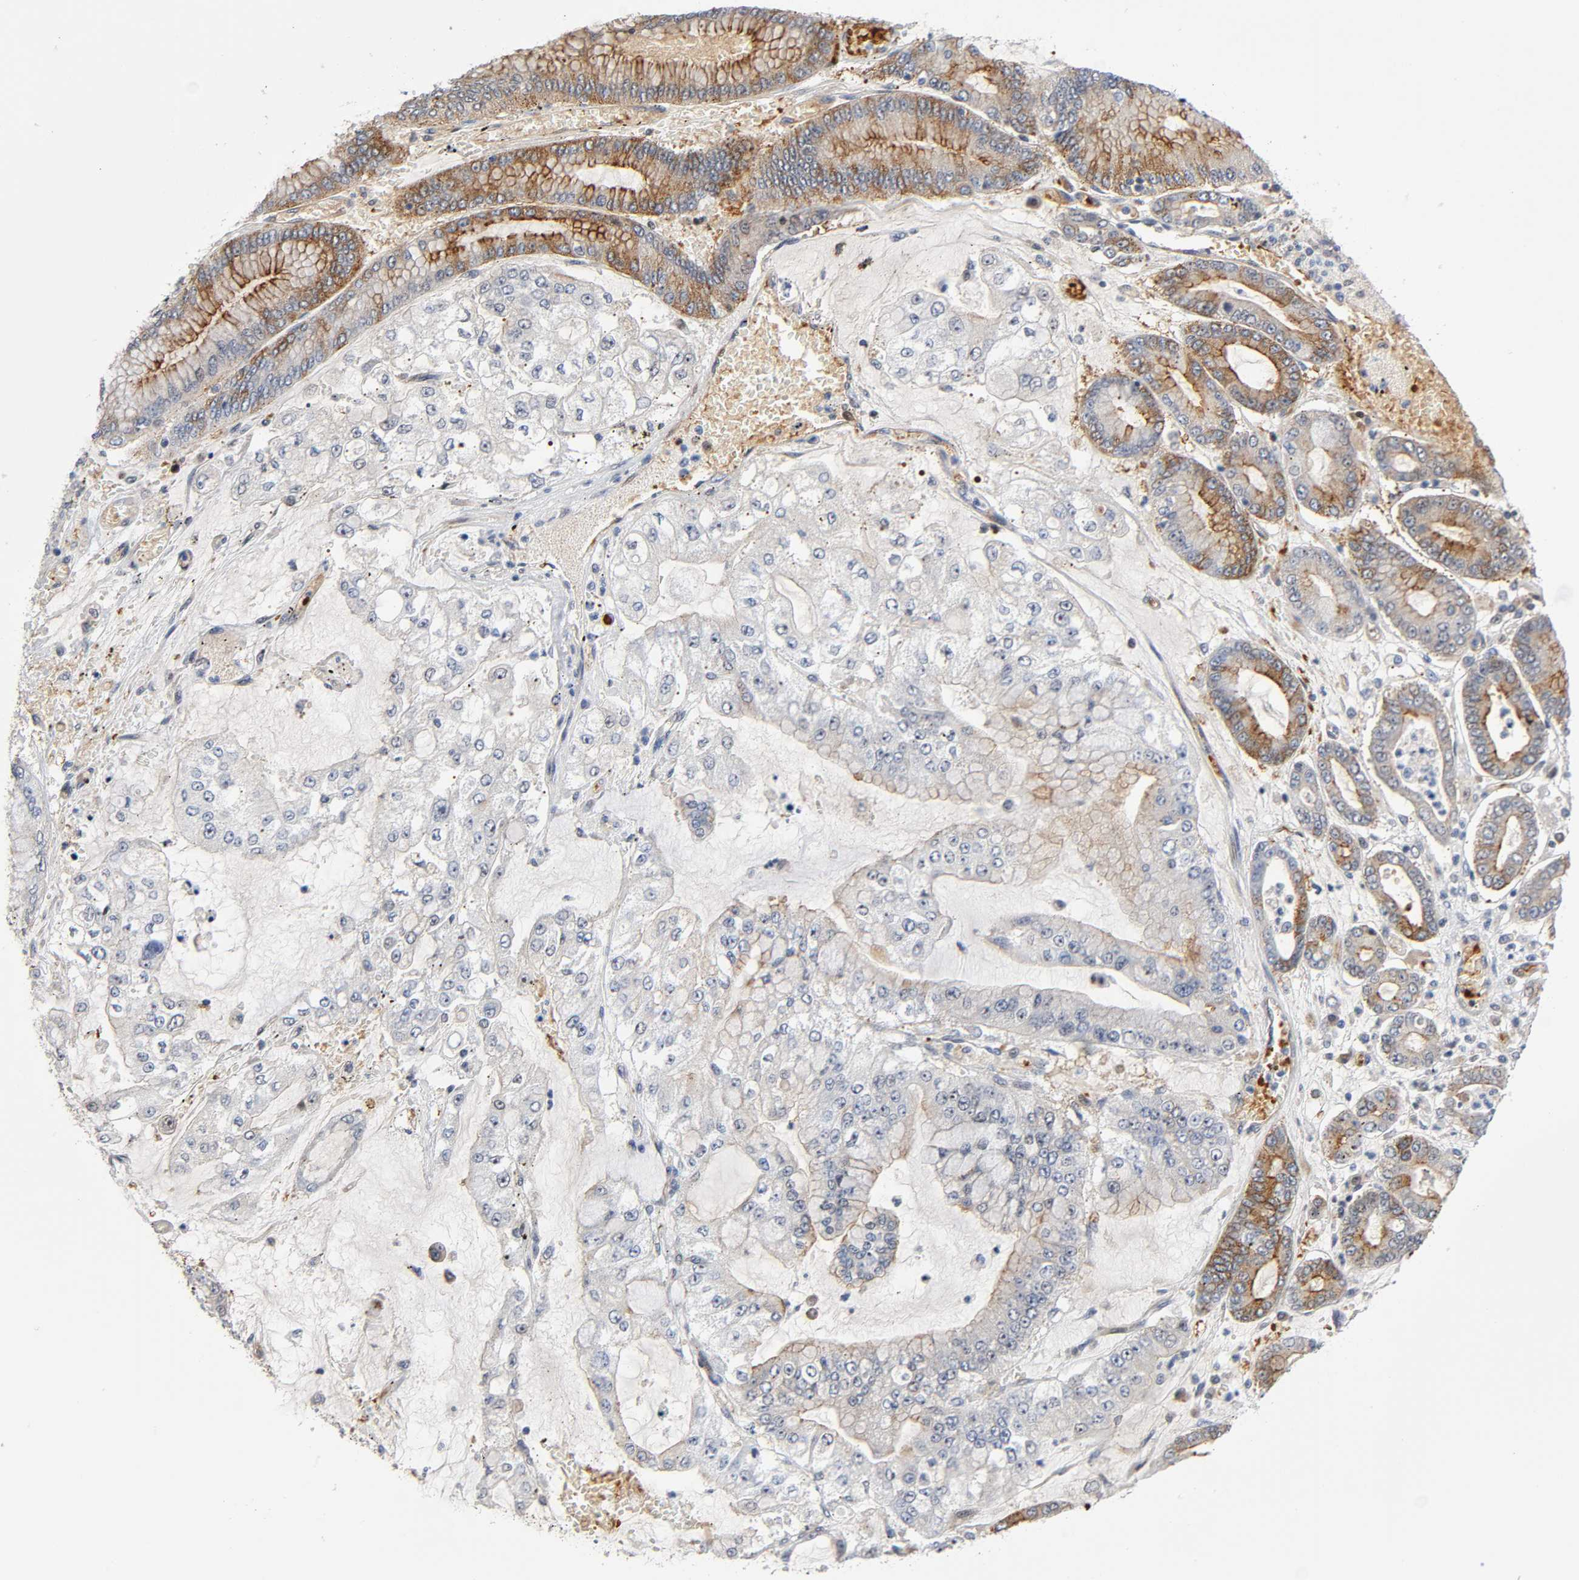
{"staining": {"intensity": "moderate", "quantity": "25%-75%", "location": "cytoplasmic/membranous"}, "tissue": "stomach cancer", "cell_type": "Tumor cells", "image_type": "cancer", "snomed": [{"axis": "morphology", "description": "Normal tissue, NOS"}, {"axis": "morphology", "description": "Adenocarcinoma, NOS"}, {"axis": "topography", "description": "Stomach, upper"}, {"axis": "topography", "description": "Stomach"}], "caption": "Stomach cancer was stained to show a protein in brown. There is medium levels of moderate cytoplasmic/membranous expression in about 25%-75% of tumor cells. The protein of interest is stained brown, and the nuclei are stained in blue (DAB (3,3'-diaminobenzidine) IHC with brightfield microscopy, high magnification).", "gene": "CD2AP", "patient": {"sex": "male", "age": 76}}